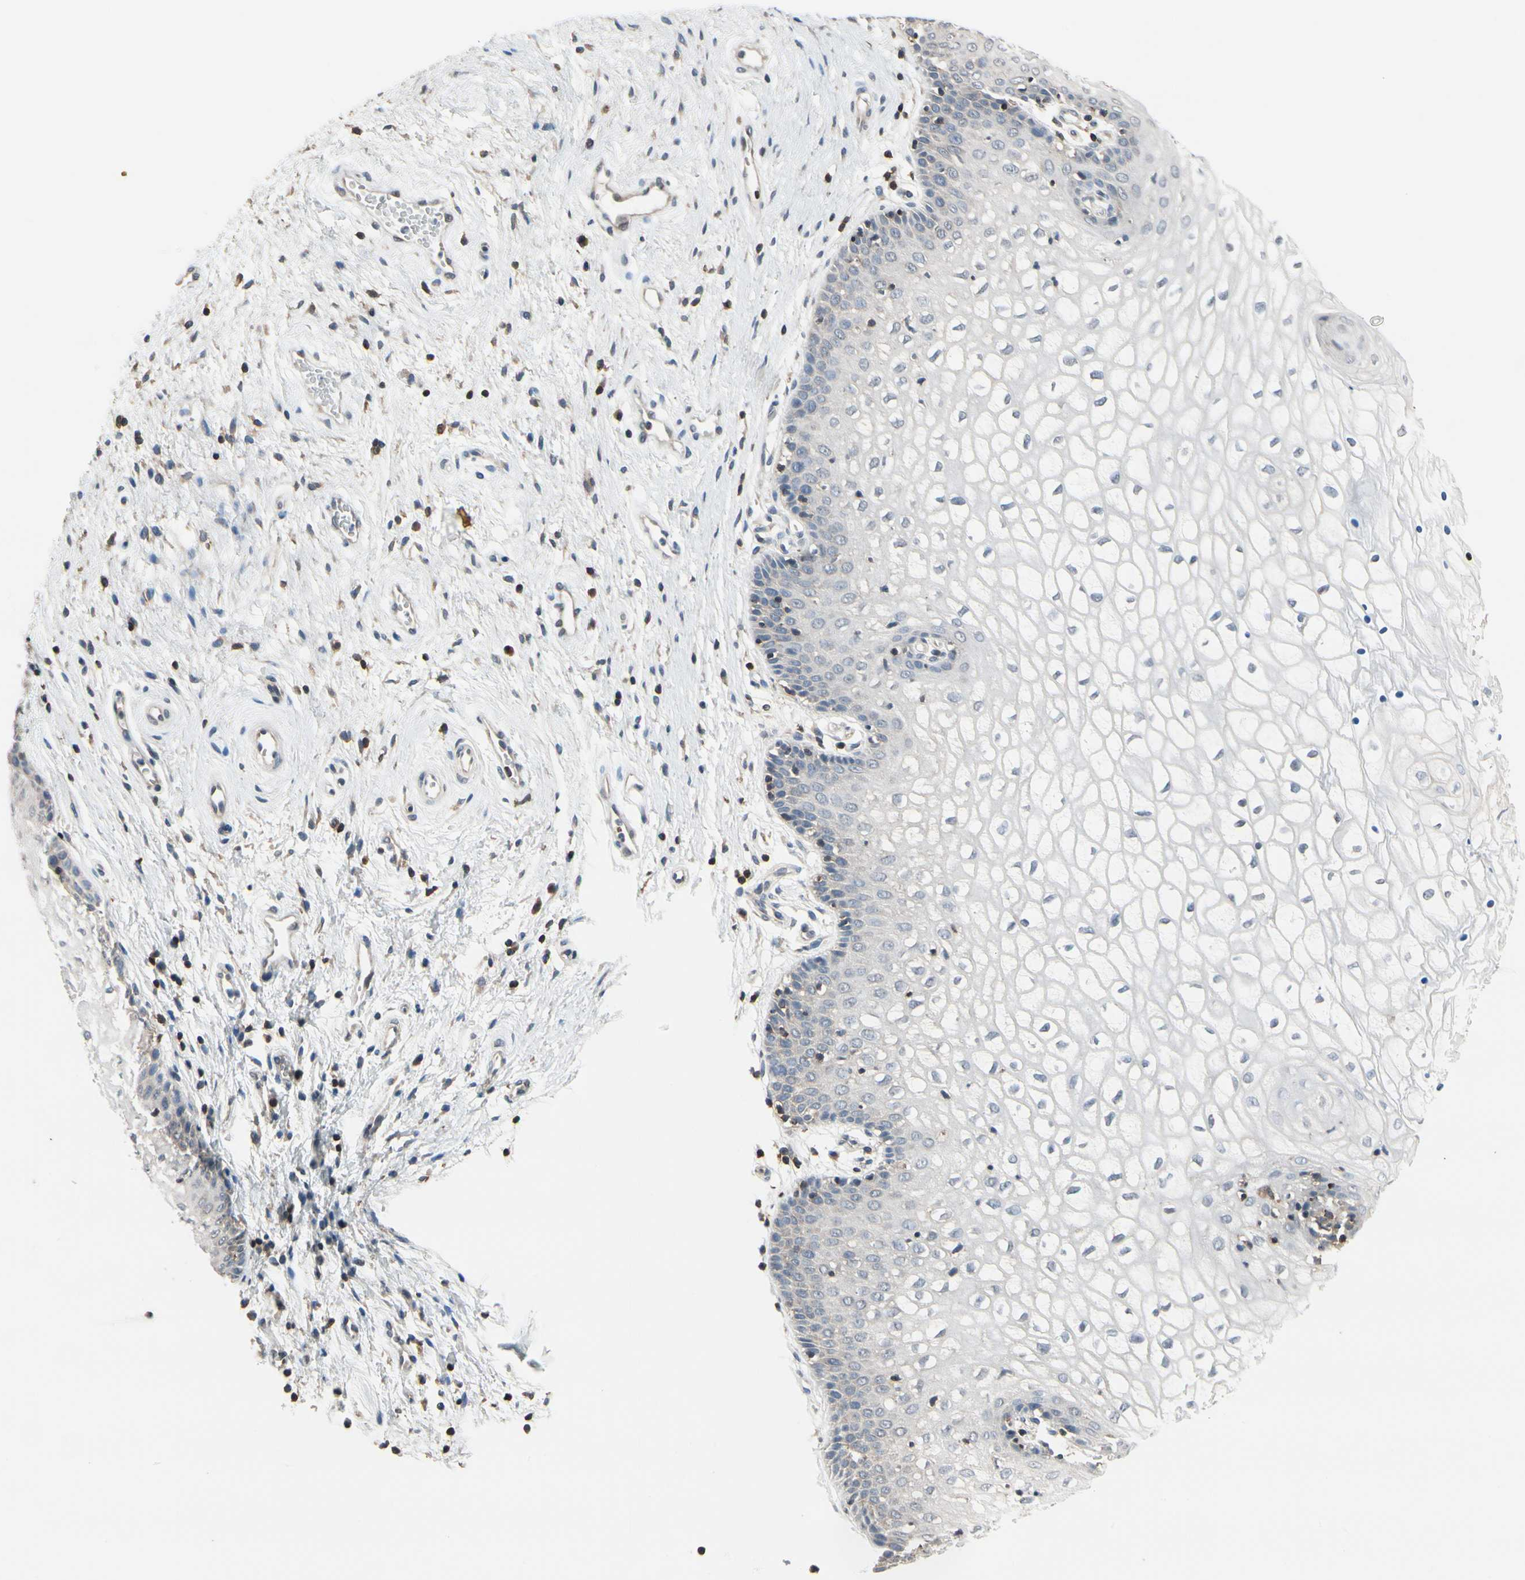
{"staining": {"intensity": "negative", "quantity": "none", "location": "none"}, "tissue": "vagina", "cell_type": "Squamous epithelial cells", "image_type": "normal", "snomed": [{"axis": "morphology", "description": "Normal tissue, NOS"}, {"axis": "topography", "description": "Vagina"}], "caption": "Immunohistochemistry of unremarkable vagina demonstrates no positivity in squamous epithelial cells.", "gene": "NFATC2", "patient": {"sex": "female", "age": 34}}